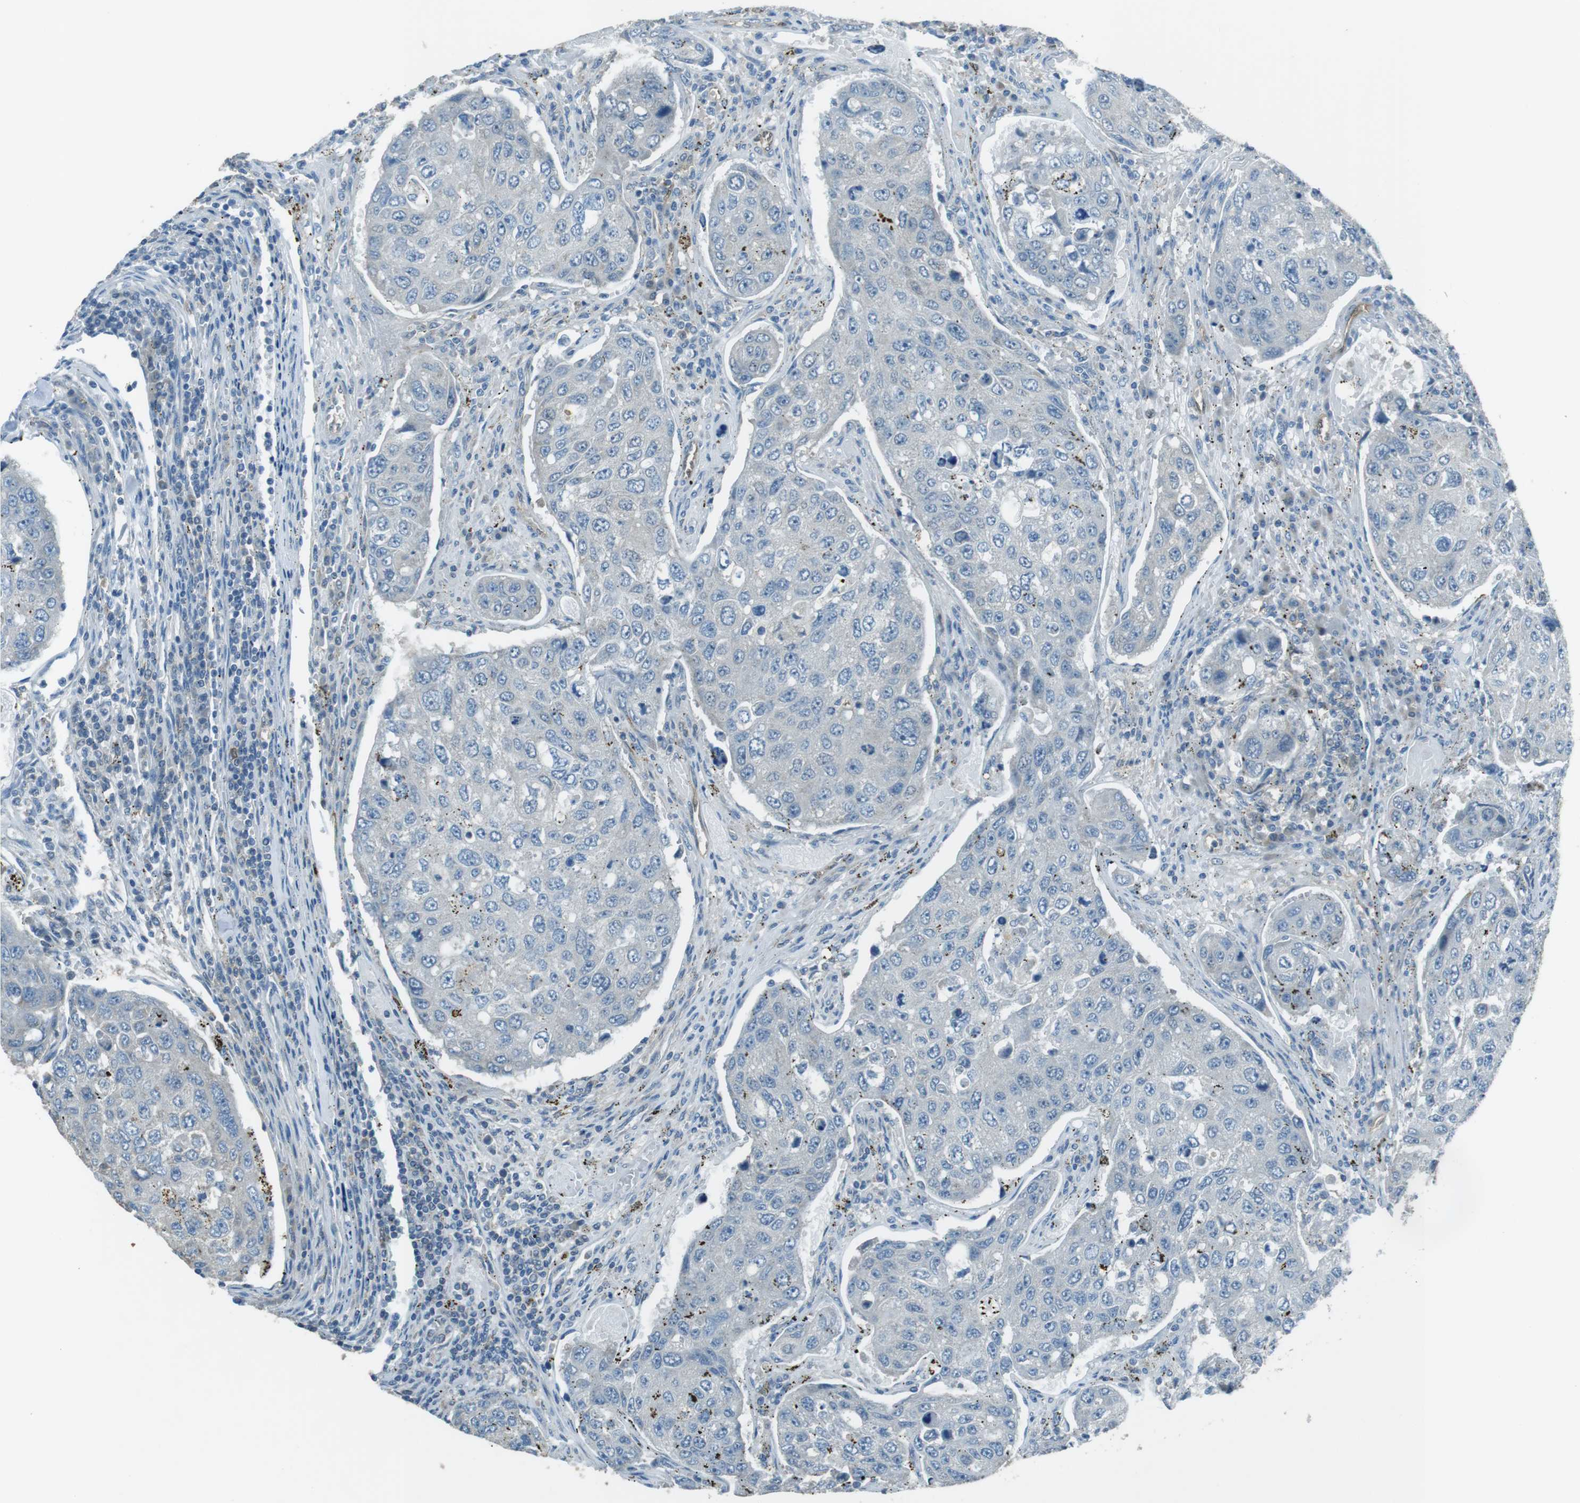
{"staining": {"intensity": "negative", "quantity": "none", "location": "none"}, "tissue": "urothelial cancer", "cell_type": "Tumor cells", "image_type": "cancer", "snomed": [{"axis": "morphology", "description": "Urothelial carcinoma, High grade"}, {"axis": "topography", "description": "Lymph node"}, {"axis": "topography", "description": "Urinary bladder"}], "caption": "IHC micrograph of neoplastic tissue: human urothelial cancer stained with DAB demonstrates no significant protein expression in tumor cells.", "gene": "MFAP3", "patient": {"sex": "male", "age": 51}}